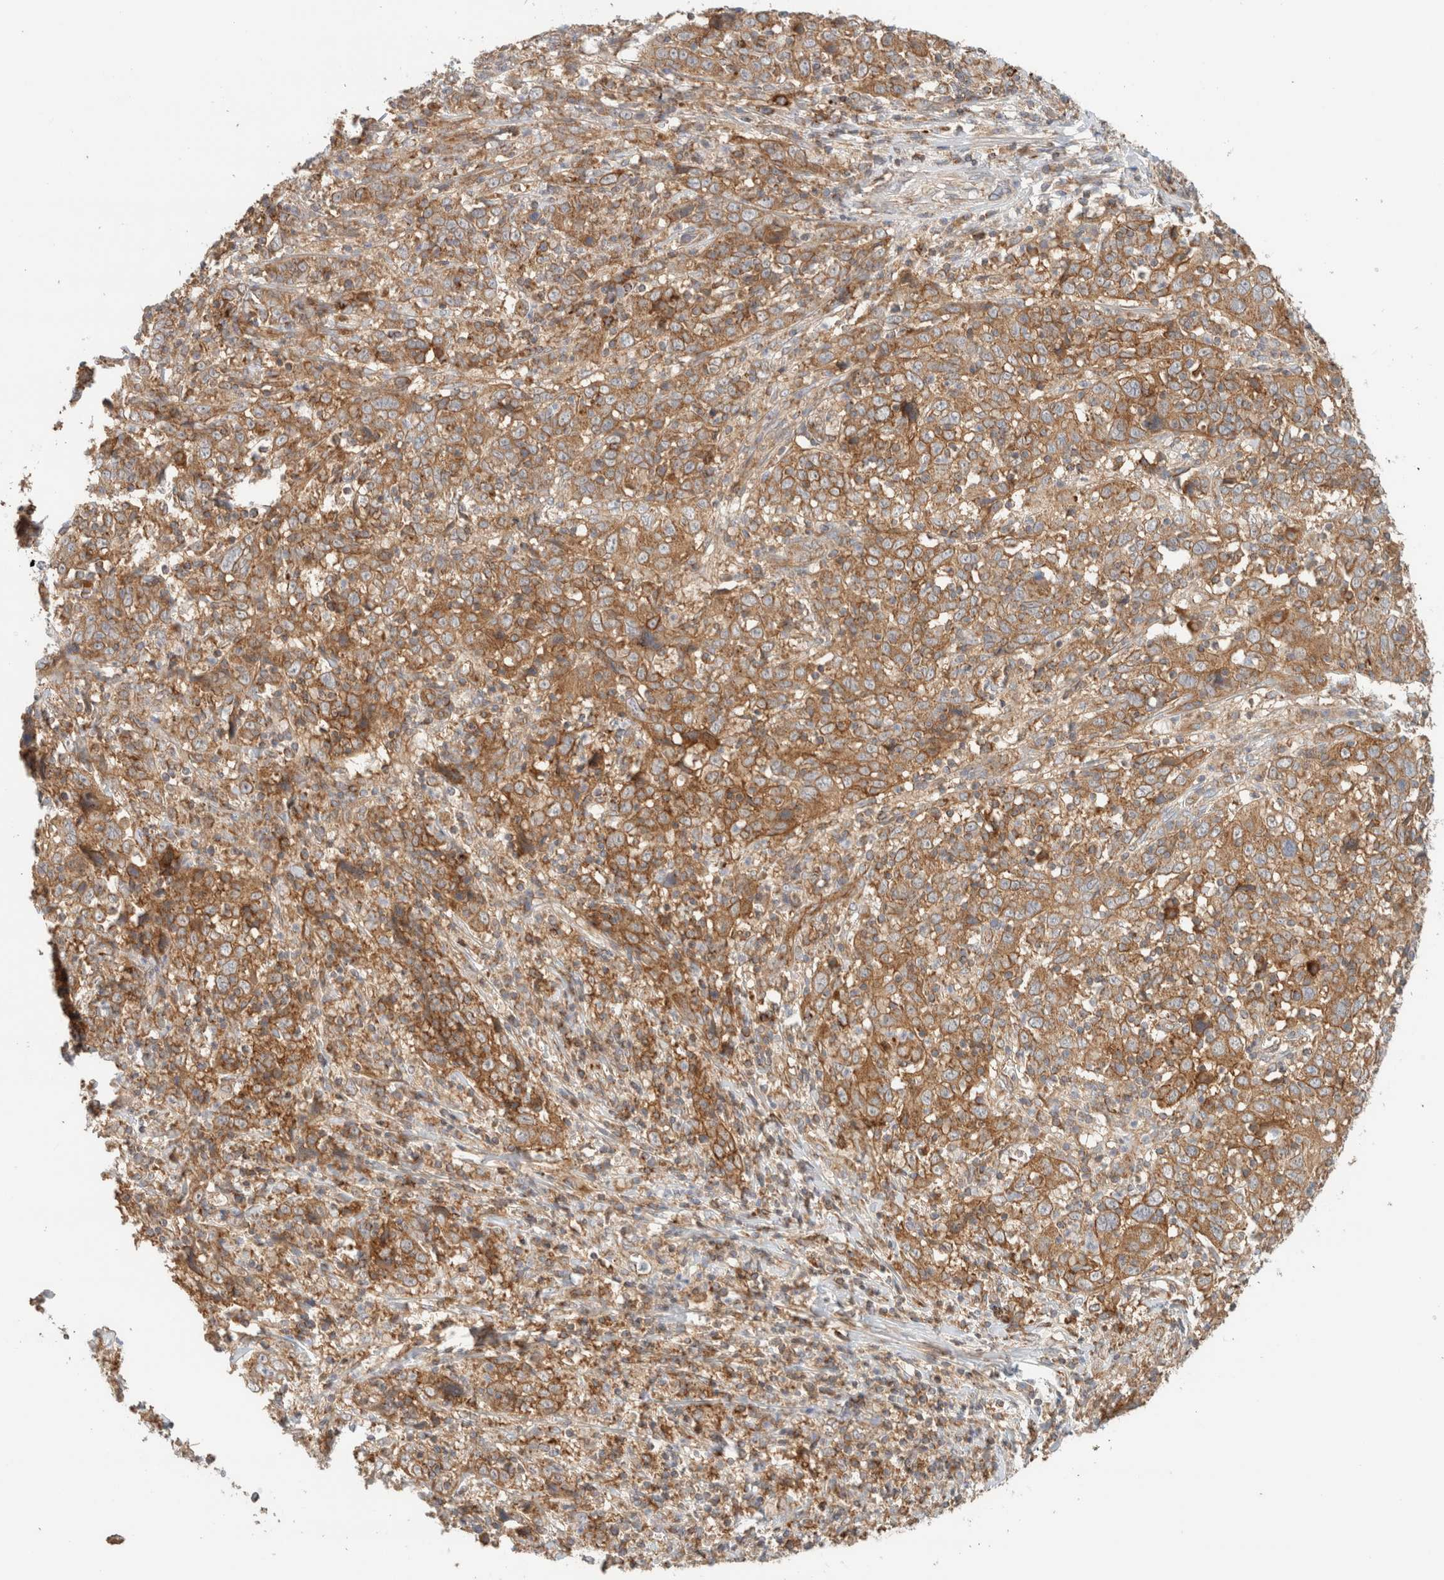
{"staining": {"intensity": "strong", "quantity": "25%-75%", "location": "cytoplasmic/membranous"}, "tissue": "cervical cancer", "cell_type": "Tumor cells", "image_type": "cancer", "snomed": [{"axis": "morphology", "description": "Squamous cell carcinoma, NOS"}, {"axis": "topography", "description": "Cervix"}], "caption": "Cervical cancer (squamous cell carcinoma) tissue displays strong cytoplasmic/membranous staining in approximately 25%-75% of tumor cells, visualized by immunohistochemistry. (DAB IHC, brown staining for protein, blue staining for nuclei).", "gene": "MRM3", "patient": {"sex": "female", "age": 46}}